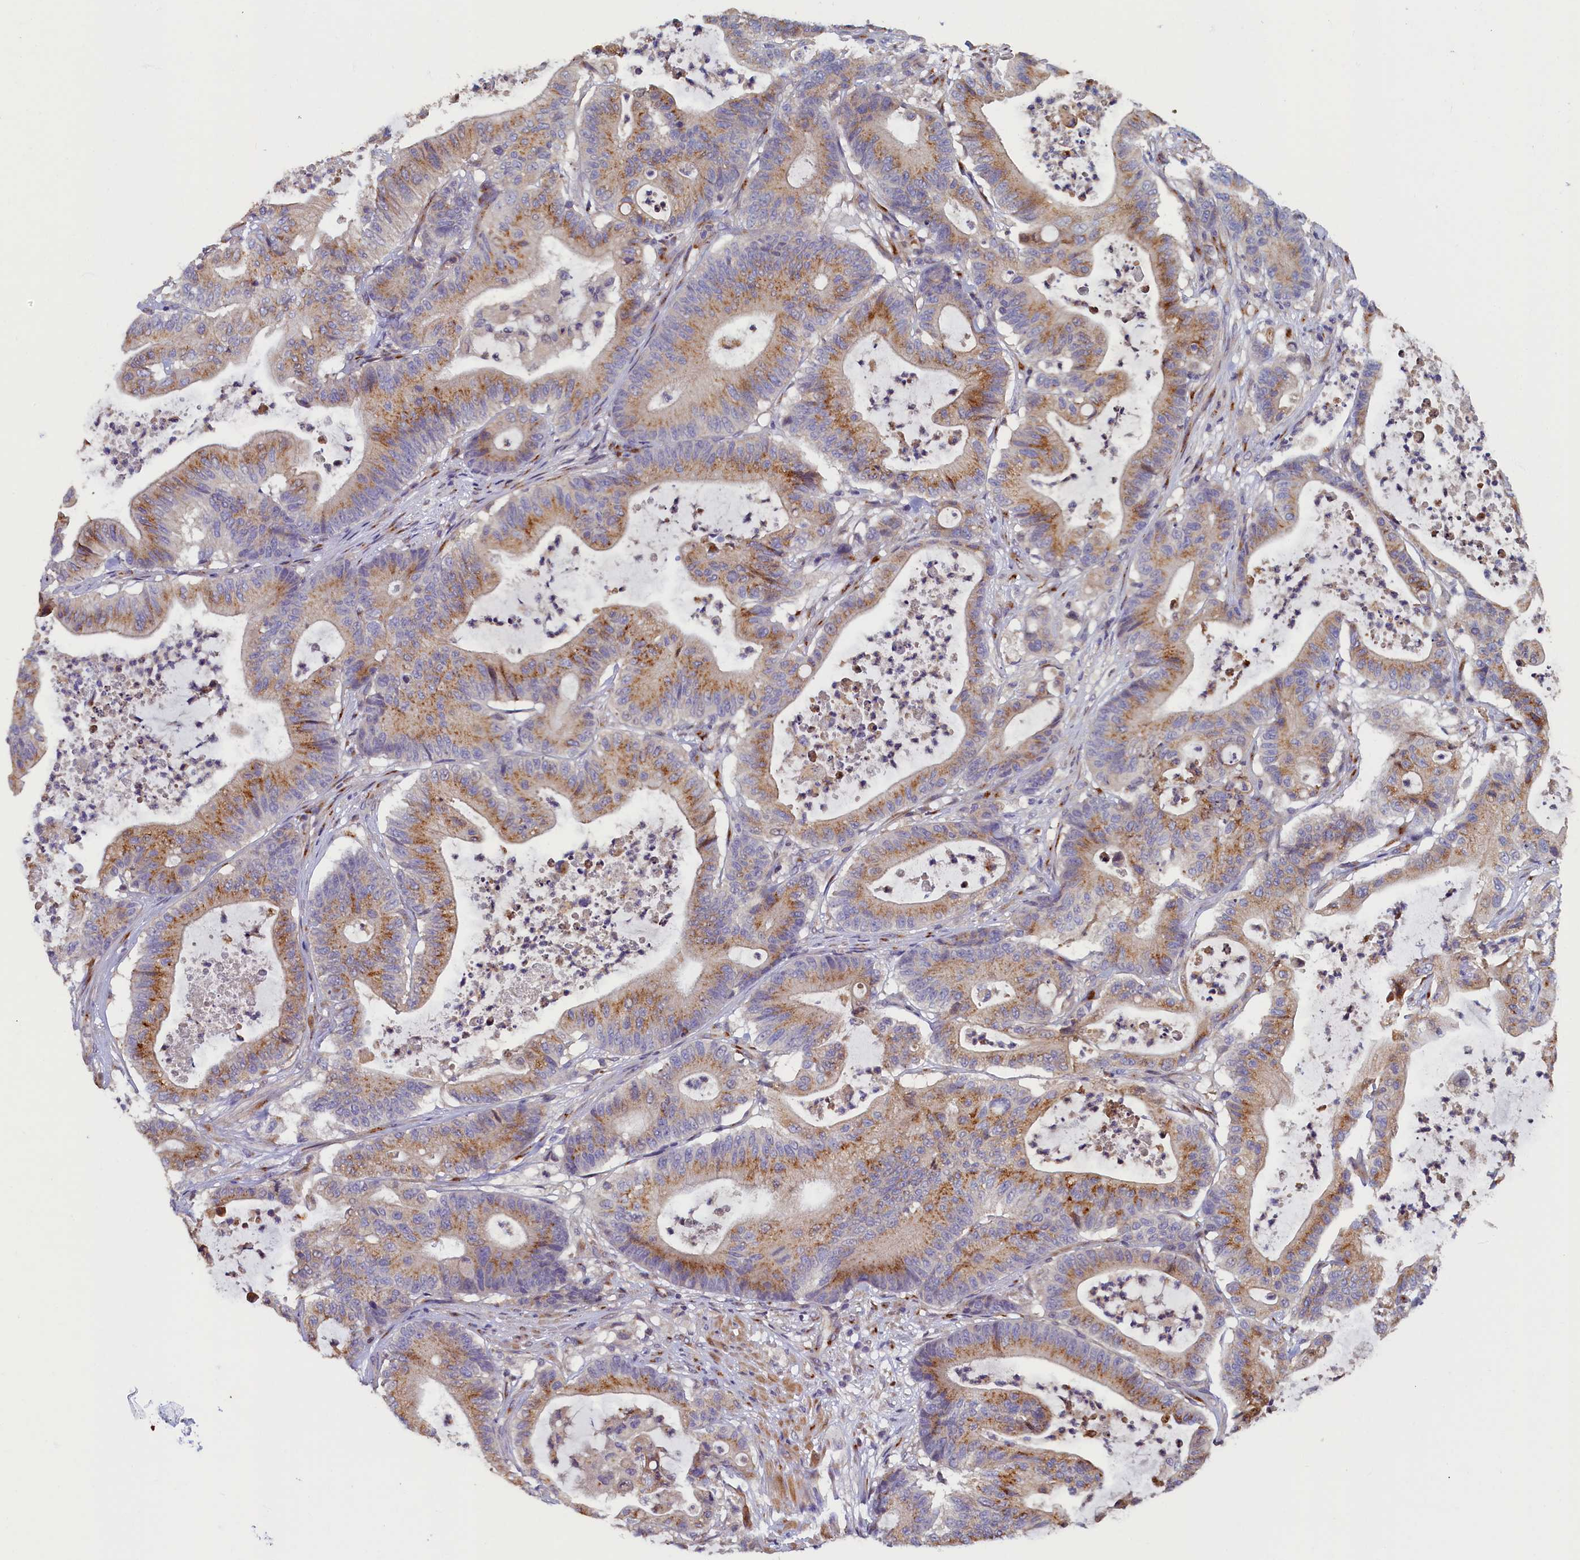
{"staining": {"intensity": "moderate", "quantity": ">75%", "location": "cytoplasmic/membranous"}, "tissue": "colorectal cancer", "cell_type": "Tumor cells", "image_type": "cancer", "snomed": [{"axis": "morphology", "description": "Adenocarcinoma, NOS"}, {"axis": "topography", "description": "Colon"}], "caption": "An image of human colorectal cancer stained for a protein demonstrates moderate cytoplasmic/membranous brown staining in tumor cells.", "gene": "TMEM181", "patient": {"sex": "female", "age": 84}}